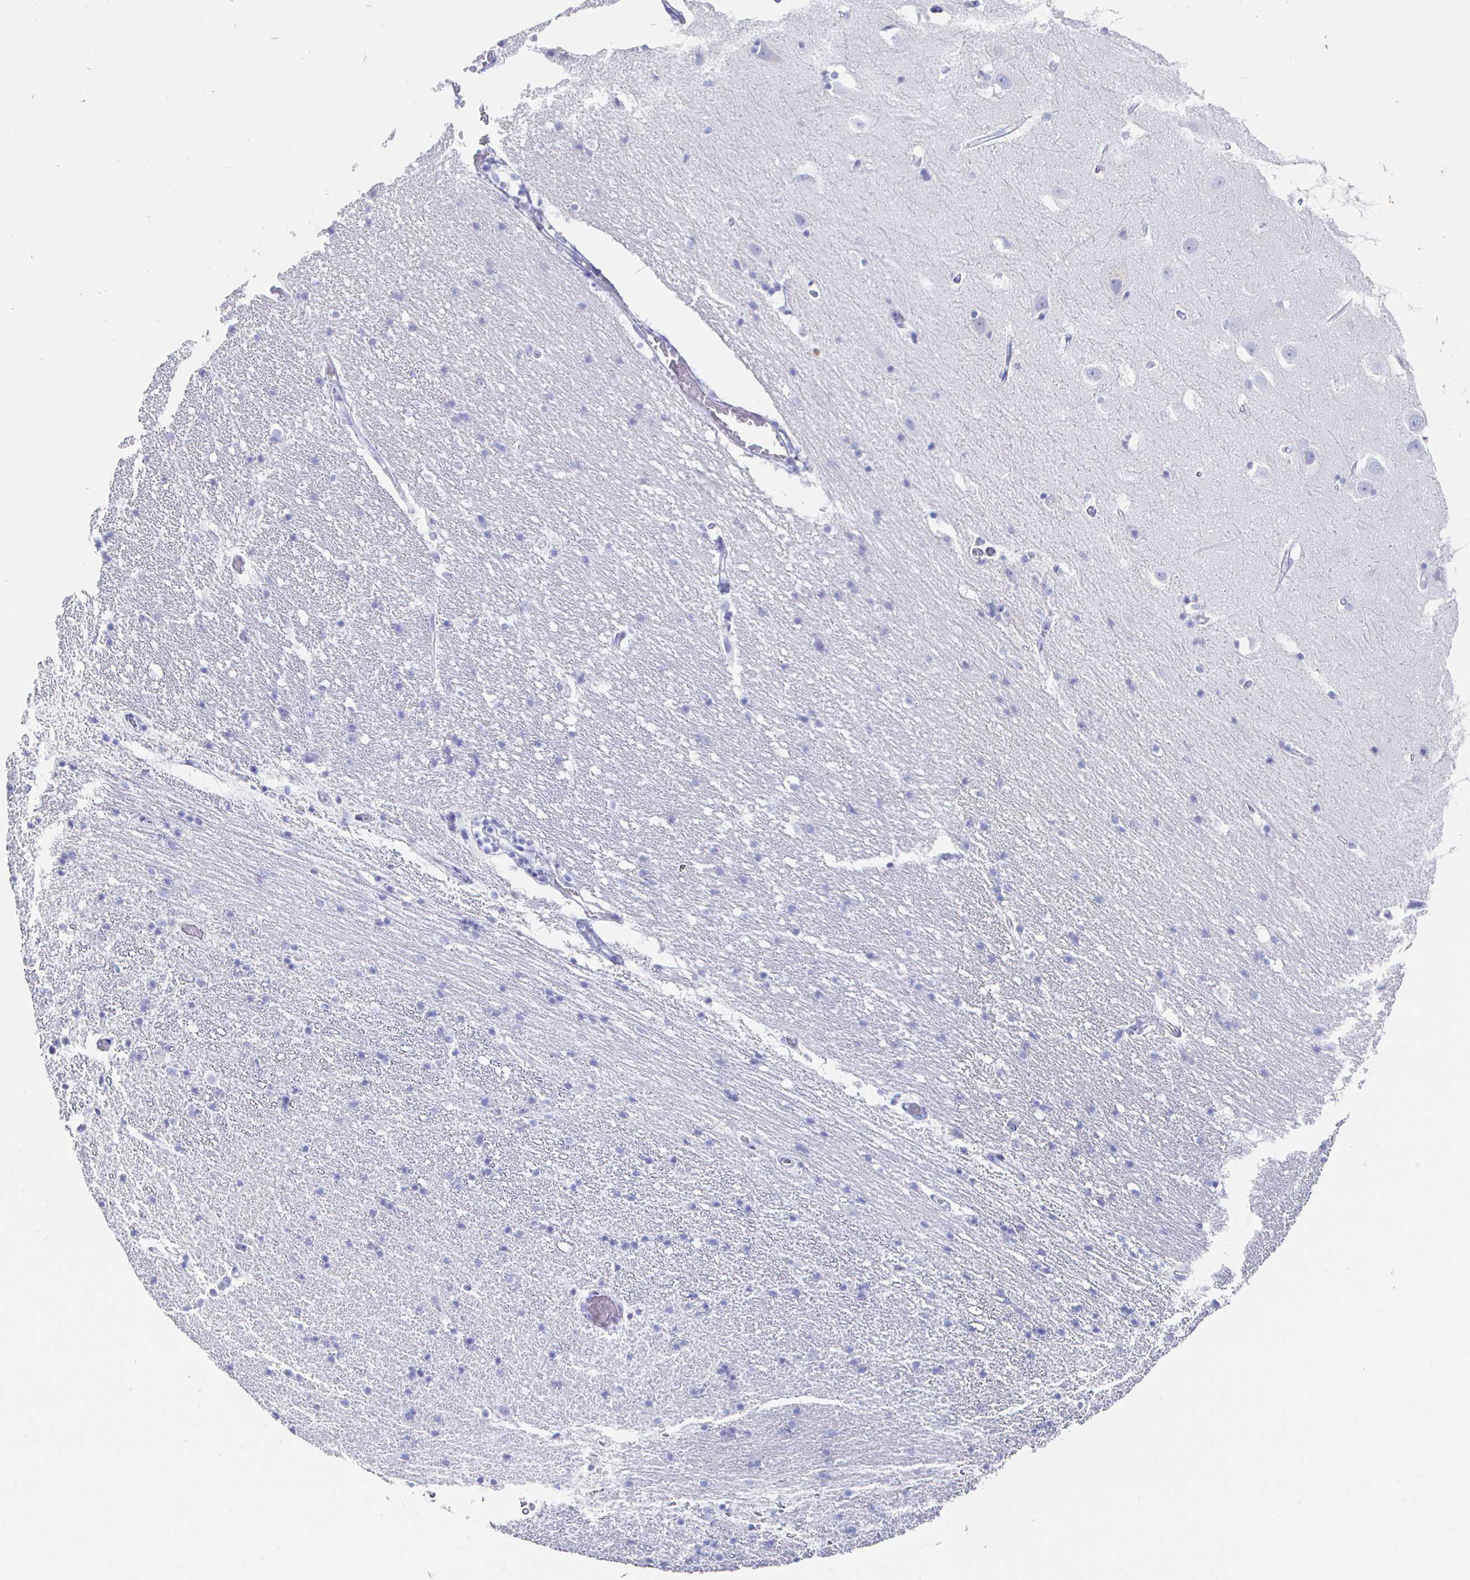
{"staining": {"intensity": "negative", "quantity": "none", "location": "none"}, "tissue": "hippocampus", "cell_type": "Glial cells", "image_type": "normal", "snomed": [{"axis": "morphology", "description": "Normal tissue, NOS"}, {"axis": "topography", "description": "Hippocampus"}], "caption": "This is an immunohistochemistry (IHC) photomicrograph of unremarkable hippocampus. There is no expression in glial cells.", "gene": "CLCA1", "patient": {"sex": "male", "age": 63}}